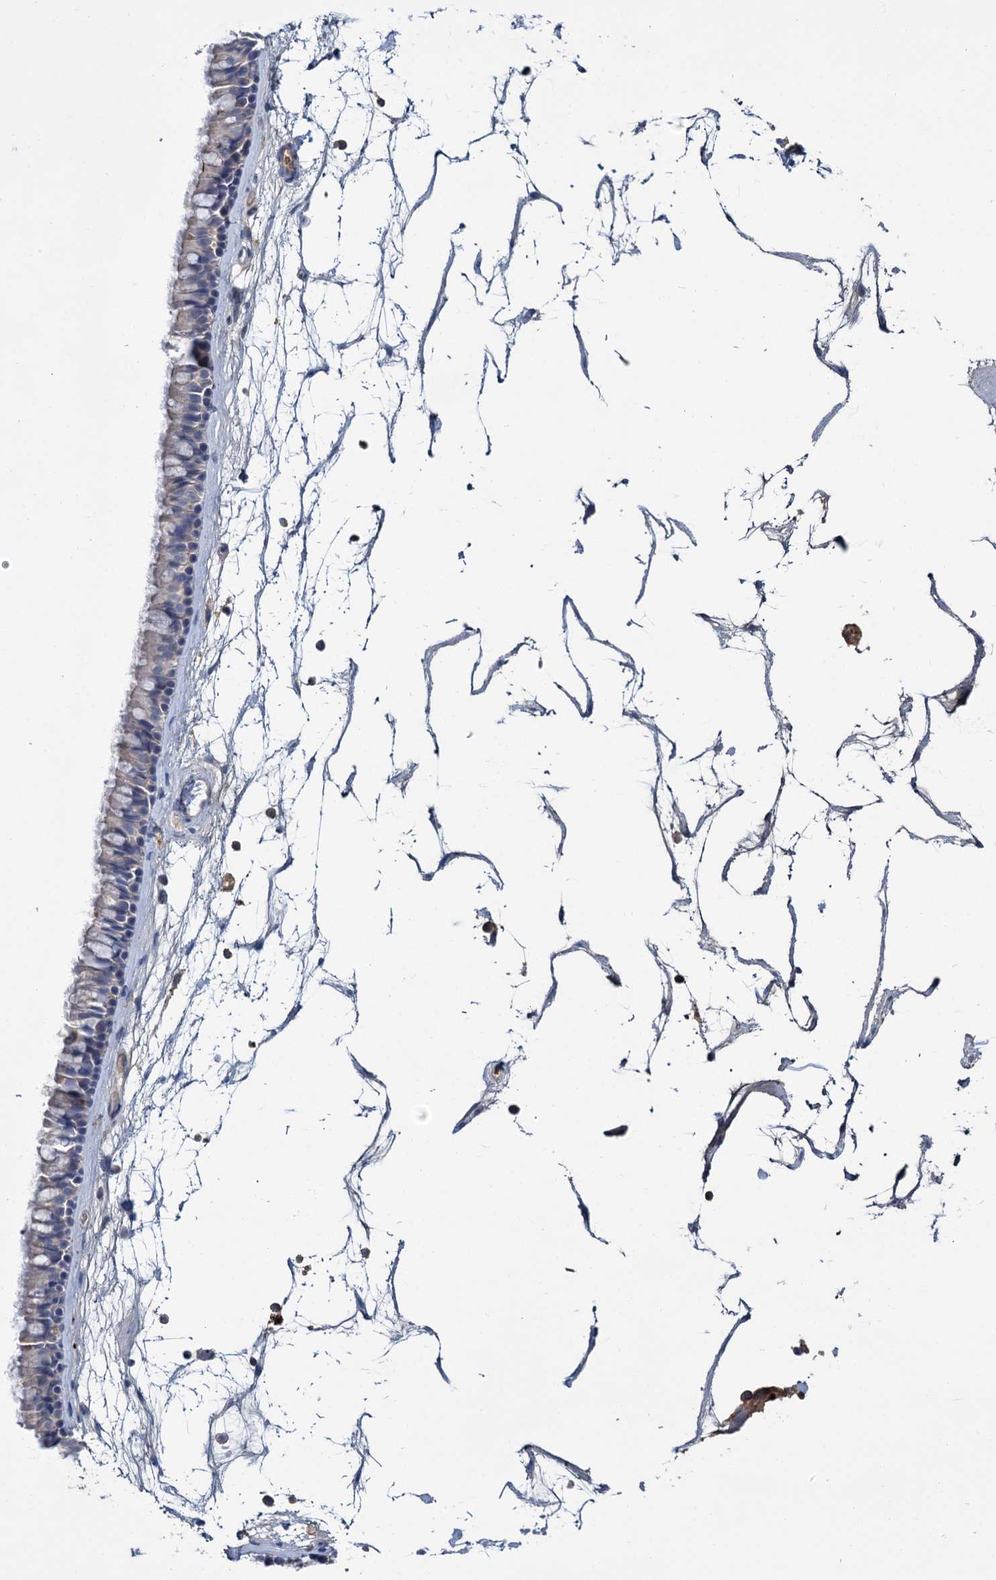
{"staining": {"intensity": "negative", "quantity": "none", "location": "none"}, "tissue": "nasopharynx", "cell_type": "Respiratory epithelial cells", "image_type": "normal", "snomed": [{"axis": "morphology", "description": "Normal tissue, NOS"}, {"axis": "topography", "description": "Nasopharynx"}], "caption": "This is an IHC micrograph of unremarkable human nasopharynx. There is no expression in respiratory epithelial cells.", "gene": "FGFR2", "patient": {"sex": "male", "age": 64}}